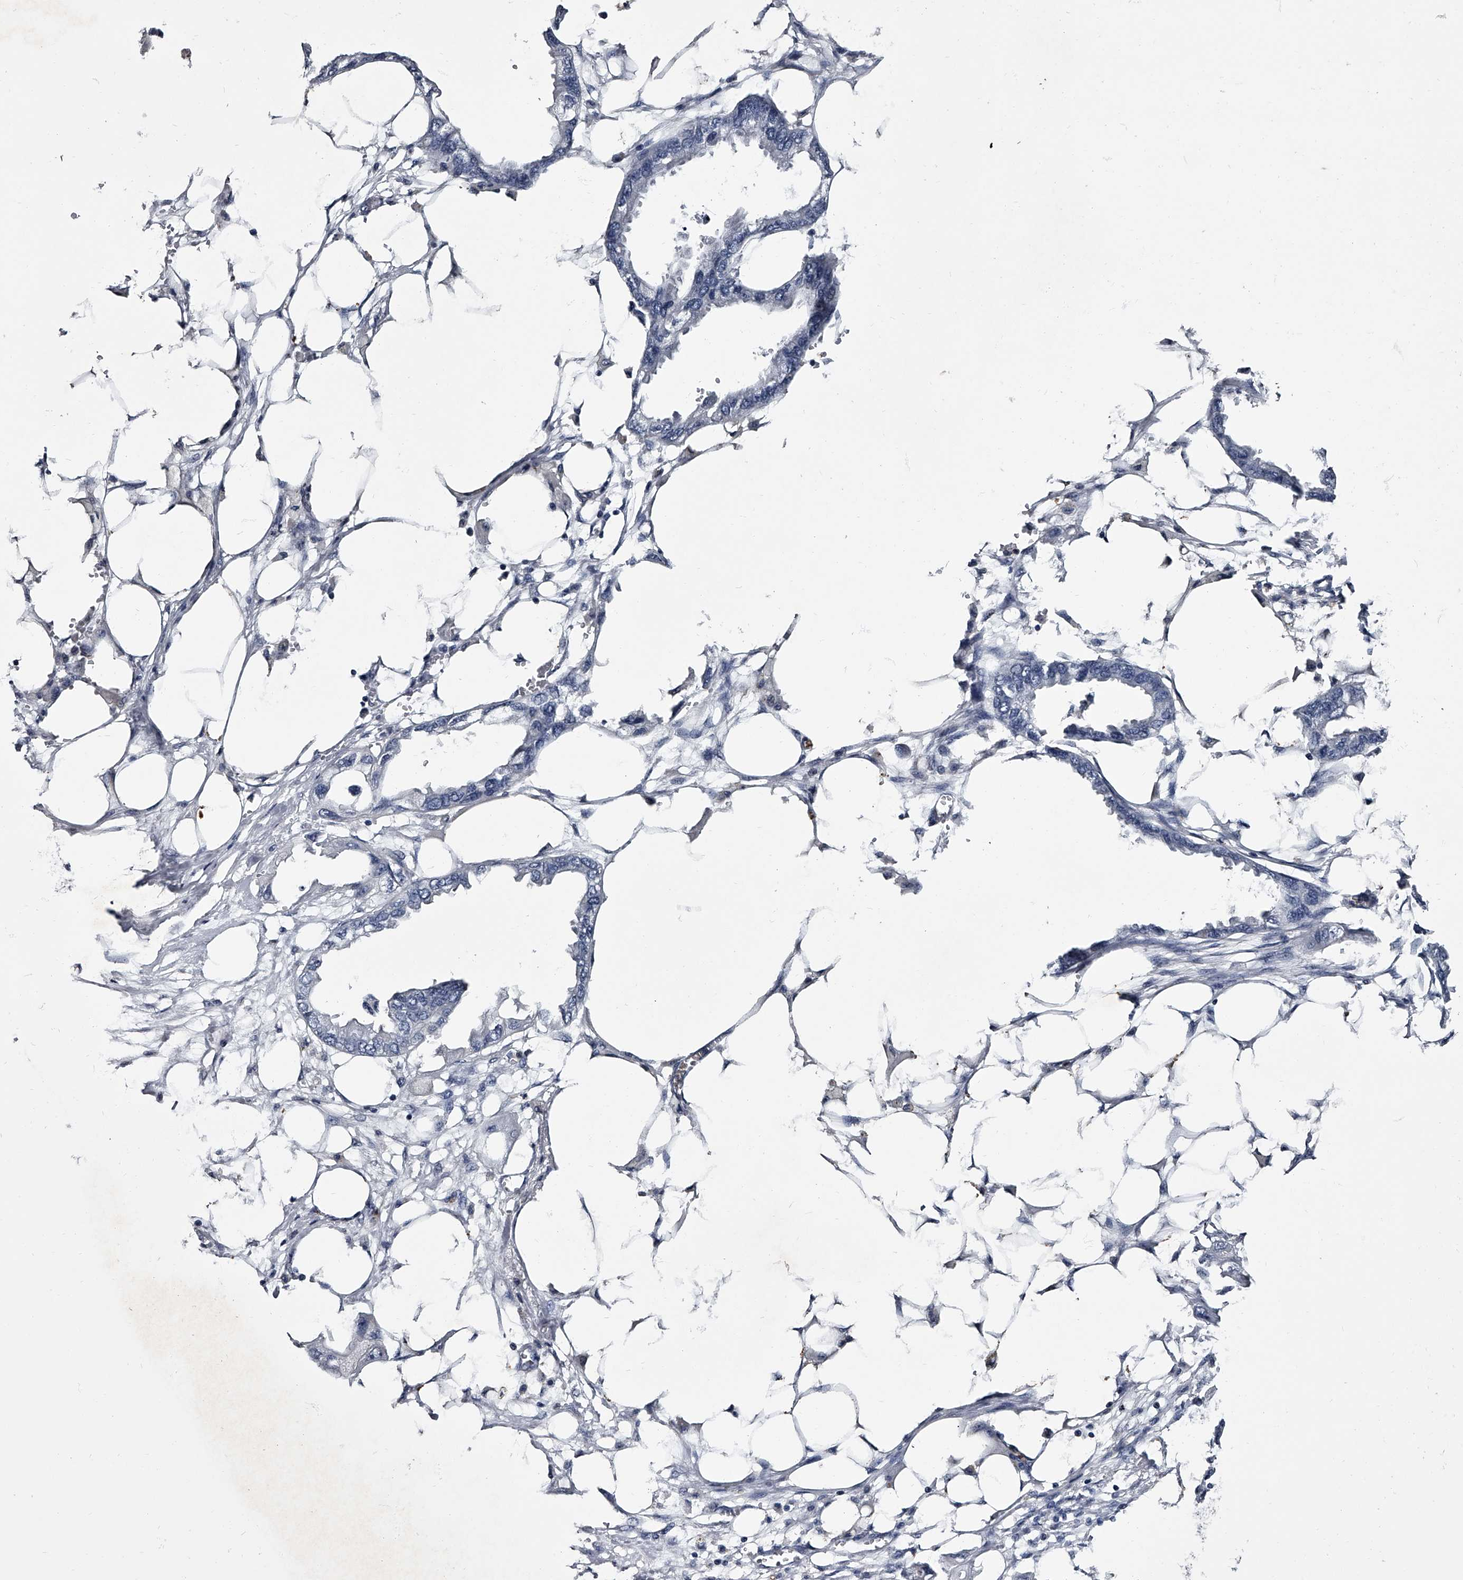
{"staining": {"intensity": "negative", "quantity": "none", "location": "none"}, "tissue": "endometrial cancer", "cell_type": "Tumor cells", "image_type": "cancer", "snomed": [{"axis": "morphology", "description": "Adenocarcinoma, NOS"}, {"axis": "morphology", "description": "Adenocarcinoma, metastatic, NOS"}, {"axis": "topography", "description": "Adipose tissue"}, {"axis": "topography", "description": "Endometrium"}], "caption": "Tumor cells are negative for protein expression in human endometrial cancer. The staining is performed using DAB brown chromogen with nuclei counter-stained in using hematoxylin.", "gene": "GAPVD1", "patient": {"sex": "female", "age": 67}}